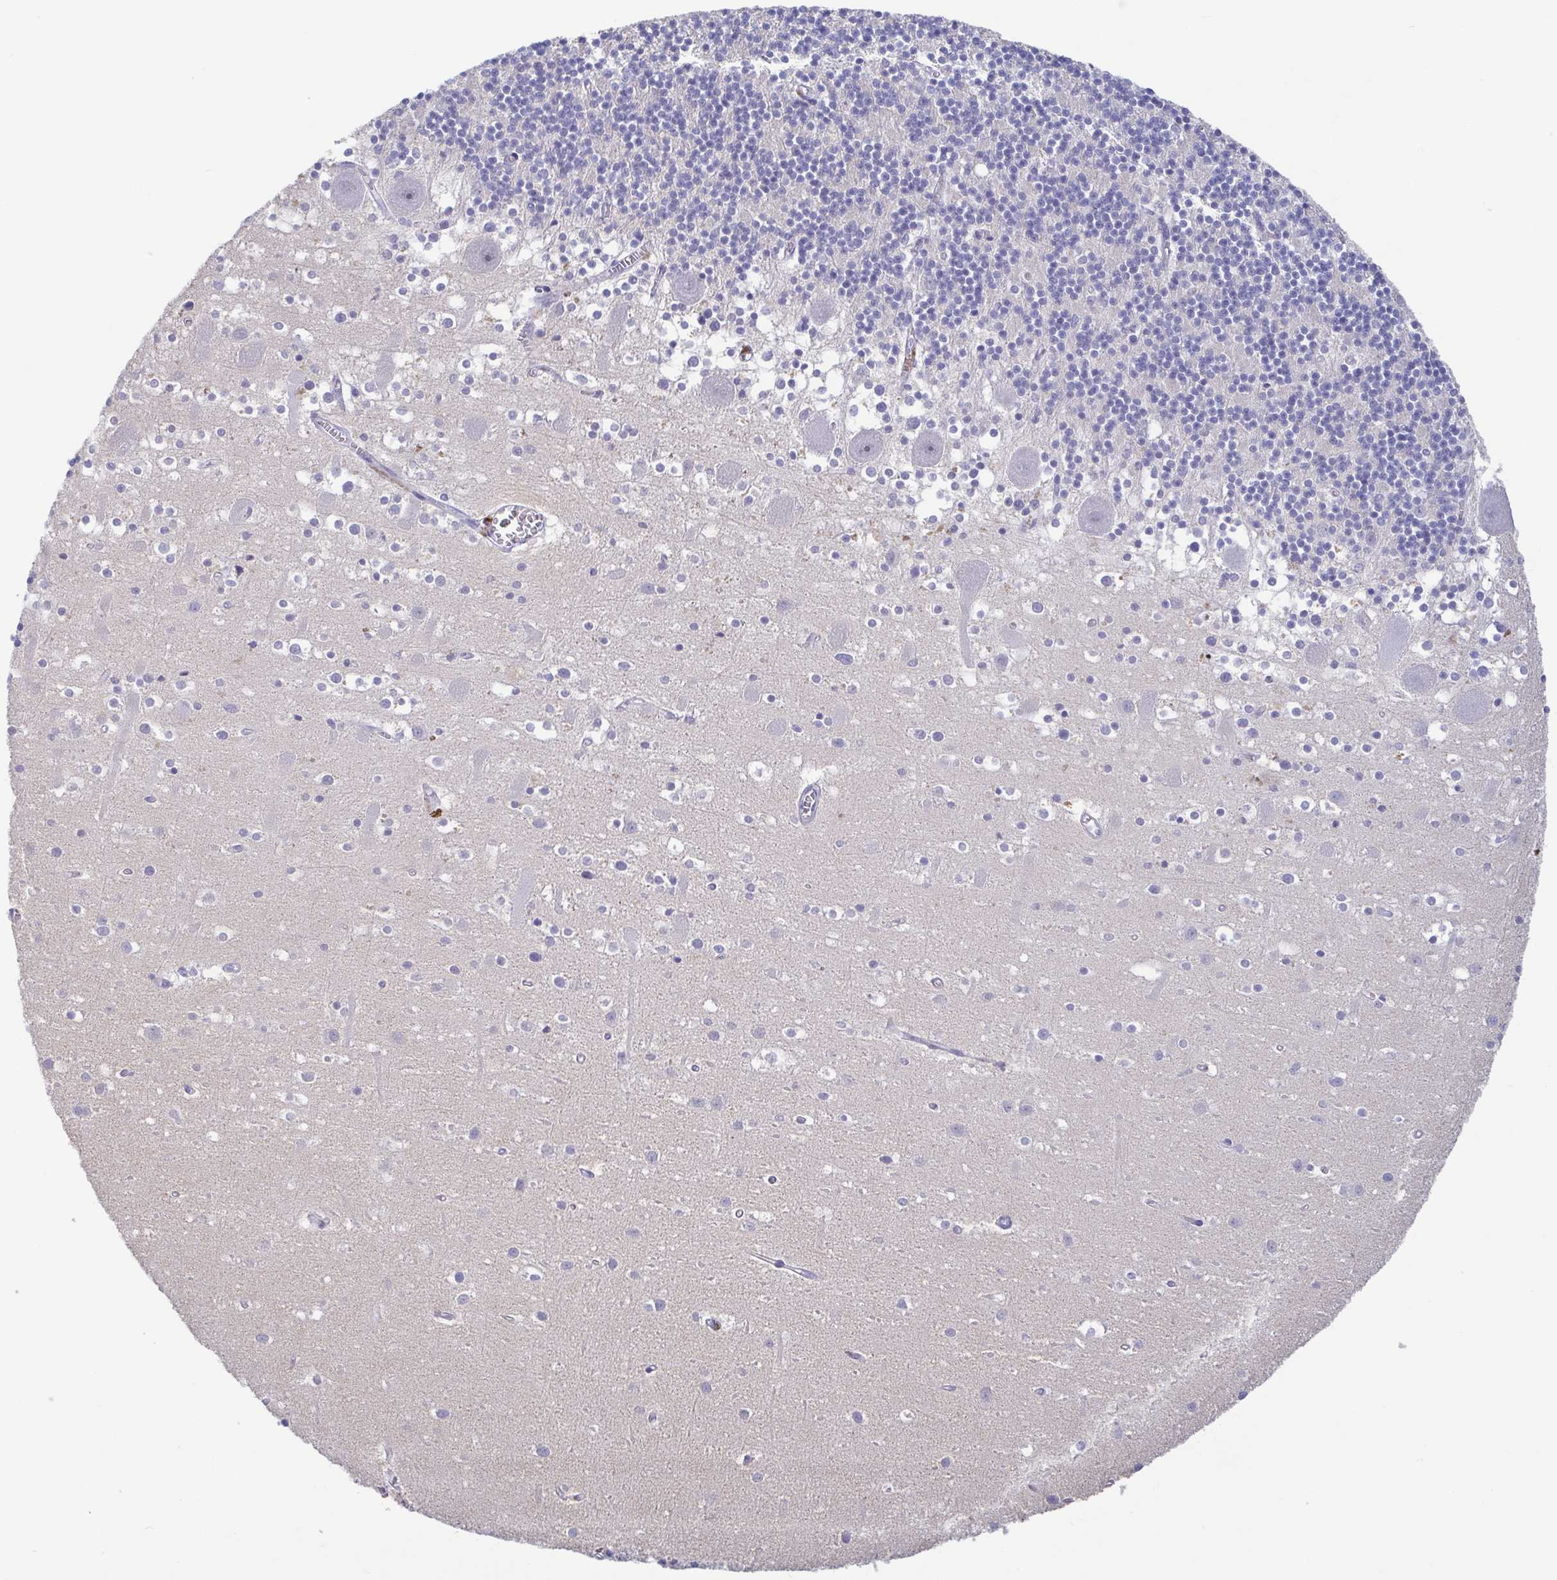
{"staining": {"intensity": "negative", "quantity": "none", "location": "none"}, "tissue": "cerebellum", "cell_type": "Cells in granular layer", "image_type": "normal", "snomed": [{"axis": "morphology", "description": "Normal tissue, NOS"}, {"axis": "topography", "description": "Cerebellum"}], "caption": "Immunohistochemistry photomicrograph of unremarkable human cerebellum stained for a protein (brown), which shows no expression in cells in granular layer. (Brightfield microscopy of DAB (3,3'-diaminobenzidine) immunohistochemistry at high magnification).", "gene": "PERM1", "patient": {"sex": "male", "age": 54}}